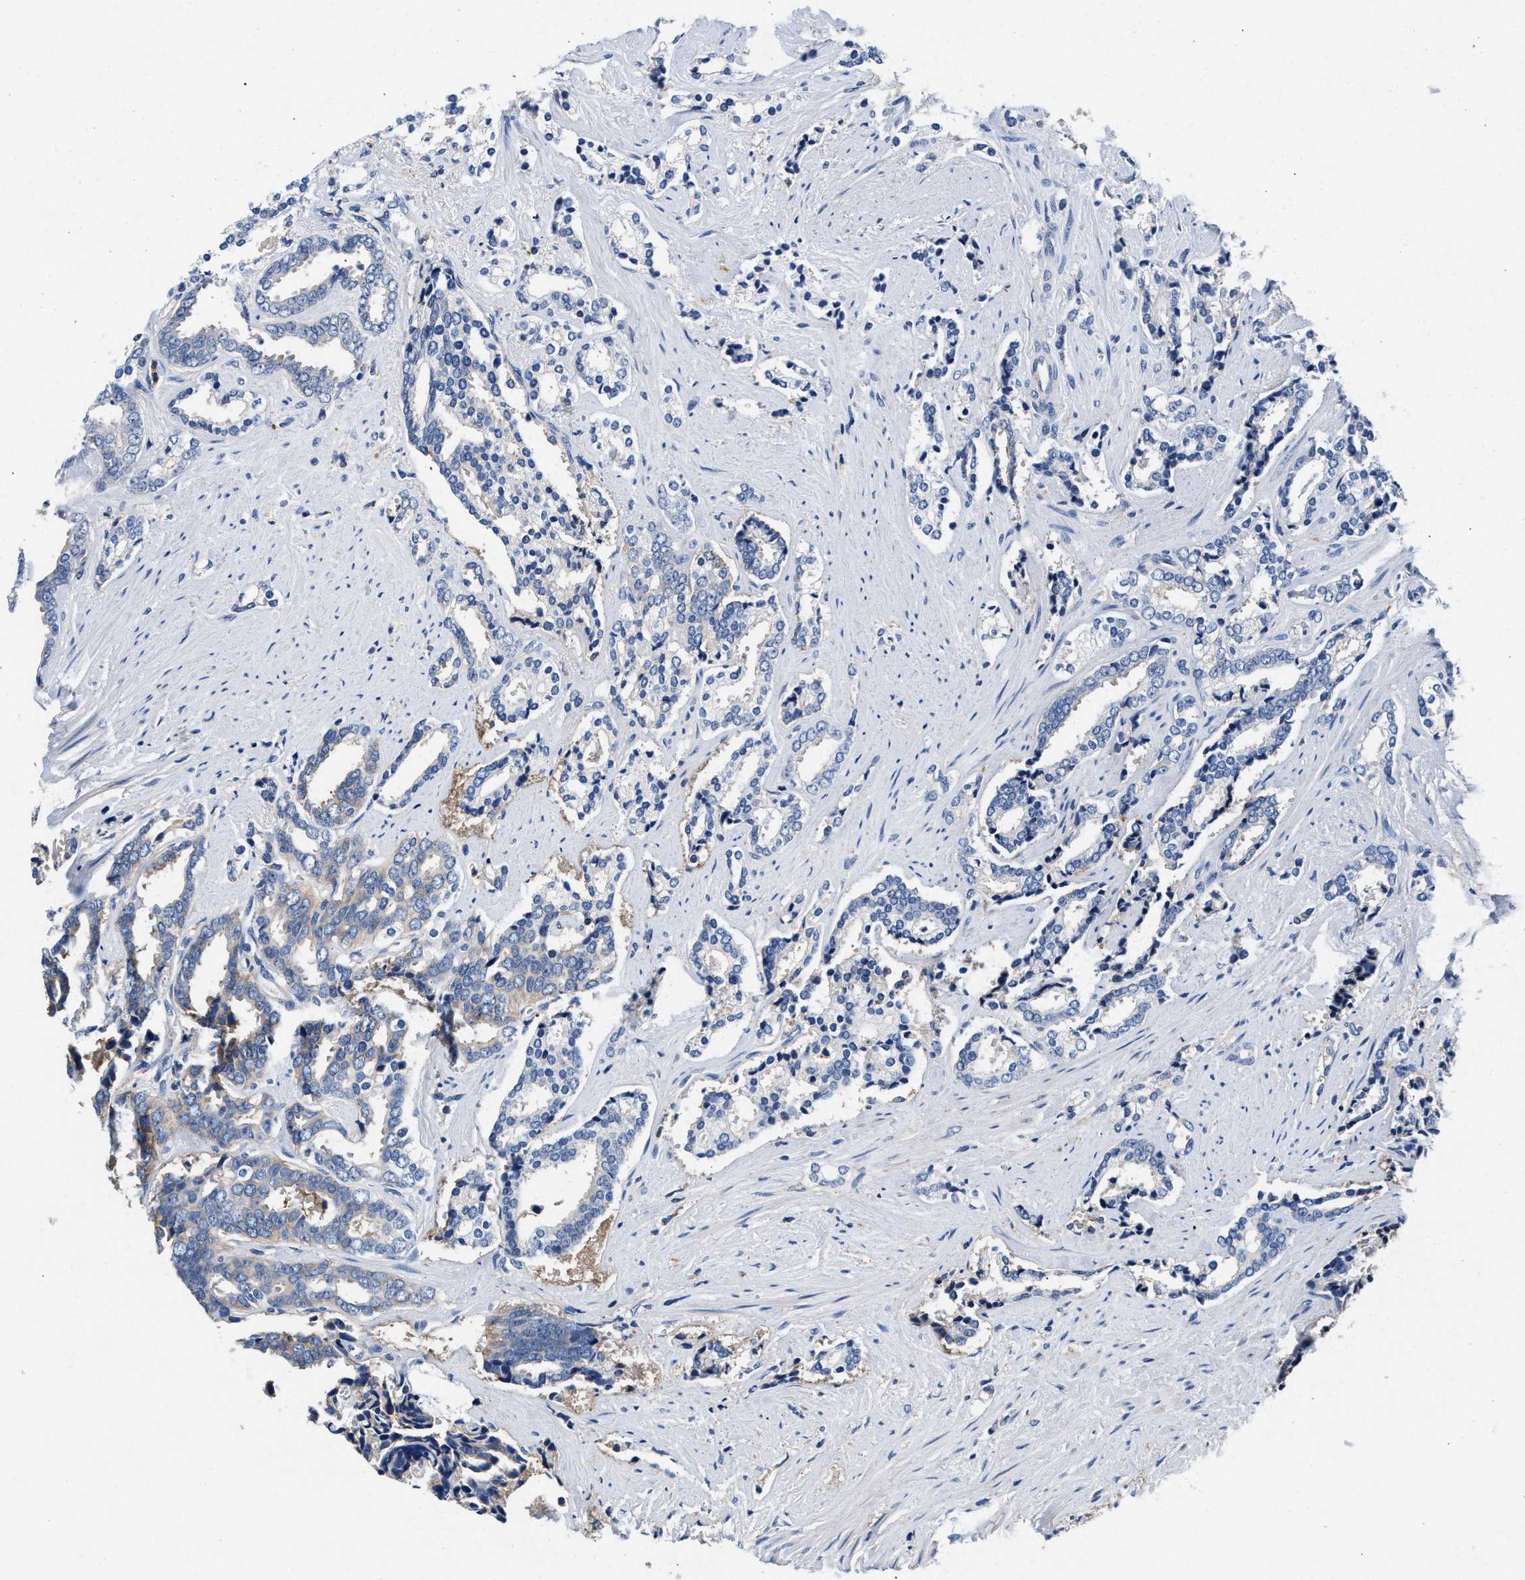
{"staining": {"intensity": "negative", "quantity": "none", "location": "none"}, "tissue": "prostate cancer", "cell_type": "Tumor cells", "image_type": "cancer", "snomed": [{"axis": "morphology", "description": "Adenocarcinoma, High grade"}, {"axis": "topography", "description": "Prostate"}], "caption": "A micrograph of human prostate cancer (high-grade adenocarcinoma) is negative for staining in tumor cells. (DAB (3,3'-diaminobenzidine) immunohistochemistry (IHC) visualized using brightfield microscopy, high magnification).", "gene": "GNAI3", "patient": {"sex": "male", "age": 67}}